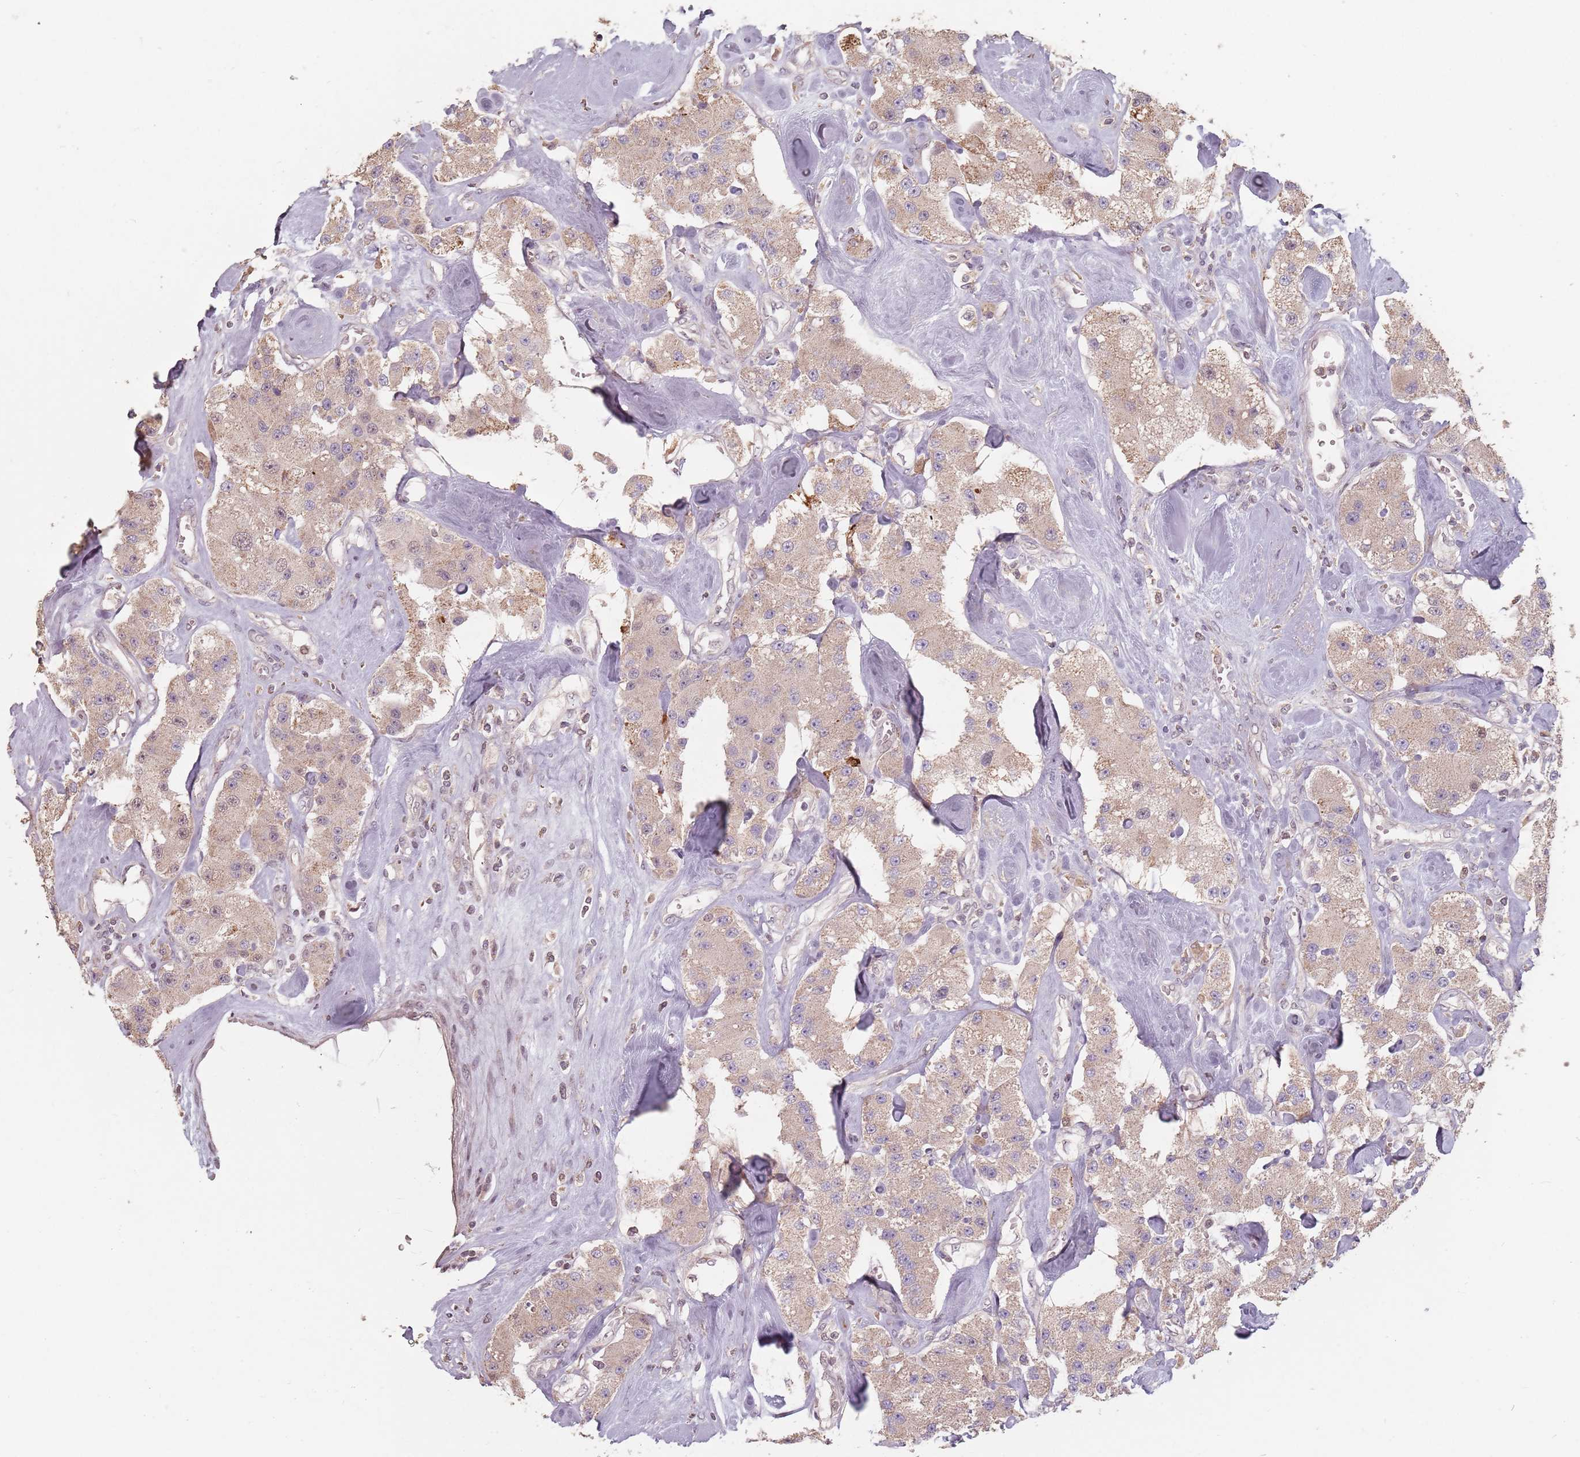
{"staining": {"intensity": "negative", "quantity": "none", "location": "none"}, "tissue": "carcinoid", "cell_type": "Tumor cells", "image_type": "cancer", "snomed": [{"axis": "morphology", "description": "Carcinoid, malignant, NOS"}, {"axis": "topography", "description": "Pancreas"}], "caption": "Image shows no protein positivity in tumor cells of carcinoid tissue. (Brightfield microscopy of DAB (3,3'-diaminobenzidine) immunohistochemistry (IHC) at high magnification).", "gene": "VPS52", "patient": {"sex": "male", "age": 41}}